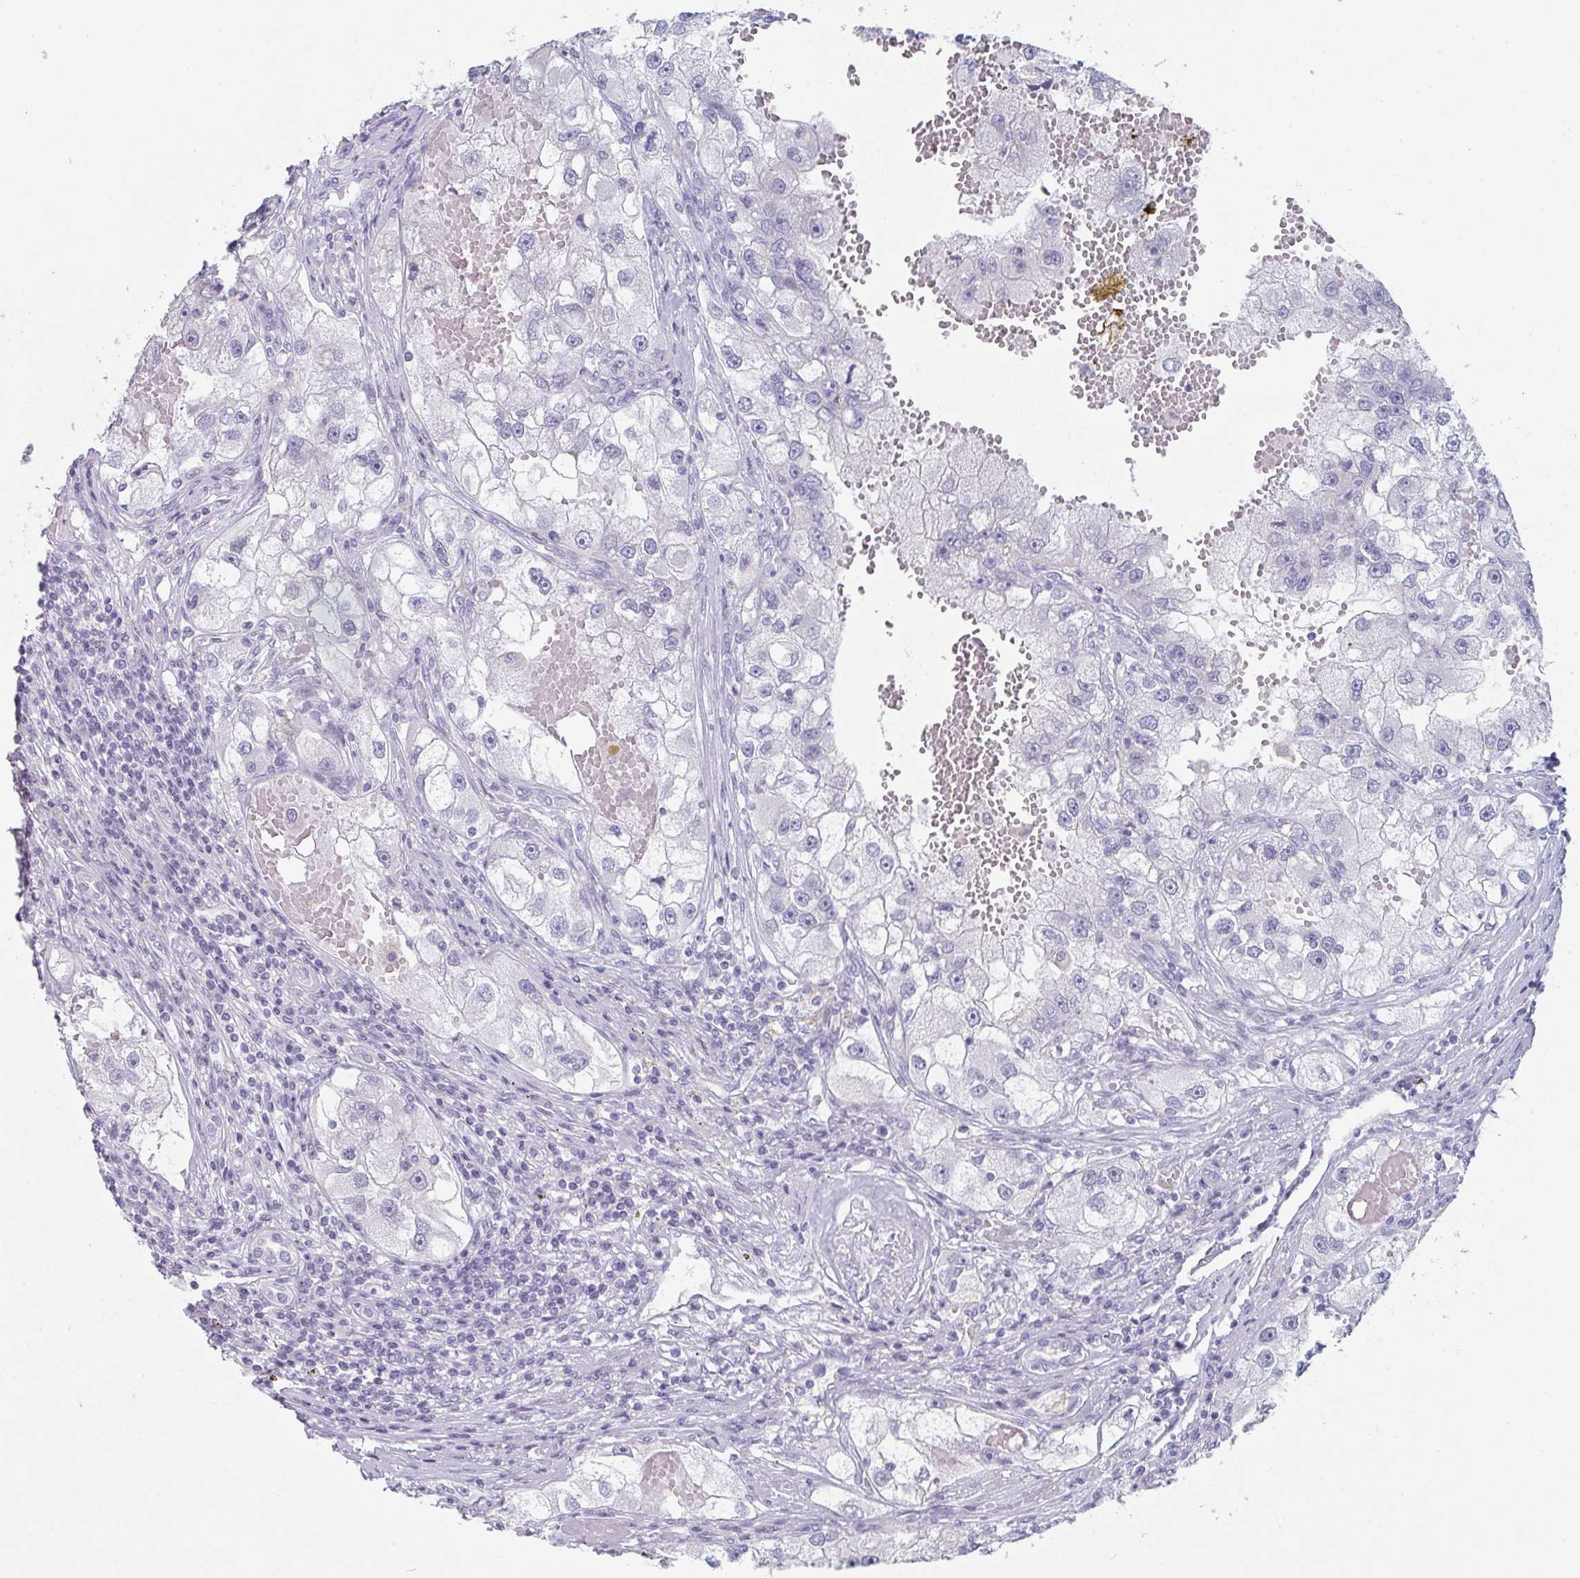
{"staining": {"intensity": "negative", "quantity": "none", "location": "none"}, "tissue": "renal cancer", "cell_type": "Tumor cells", "image_type": "cancer", "snomed": [{"axis": "morphology", "description": "Adenocarcinoma, NOS"}, {"axis": "topography", "description": "Kidney"}], "caption": "Immunohistochemistry photomicrograph of adenocarcinoma (renal) stained for a protein (brown), which demonstrates no expression in tumor cells.", "gene": "RUBCN", "patient": {"sex": "male", "age": 63}}